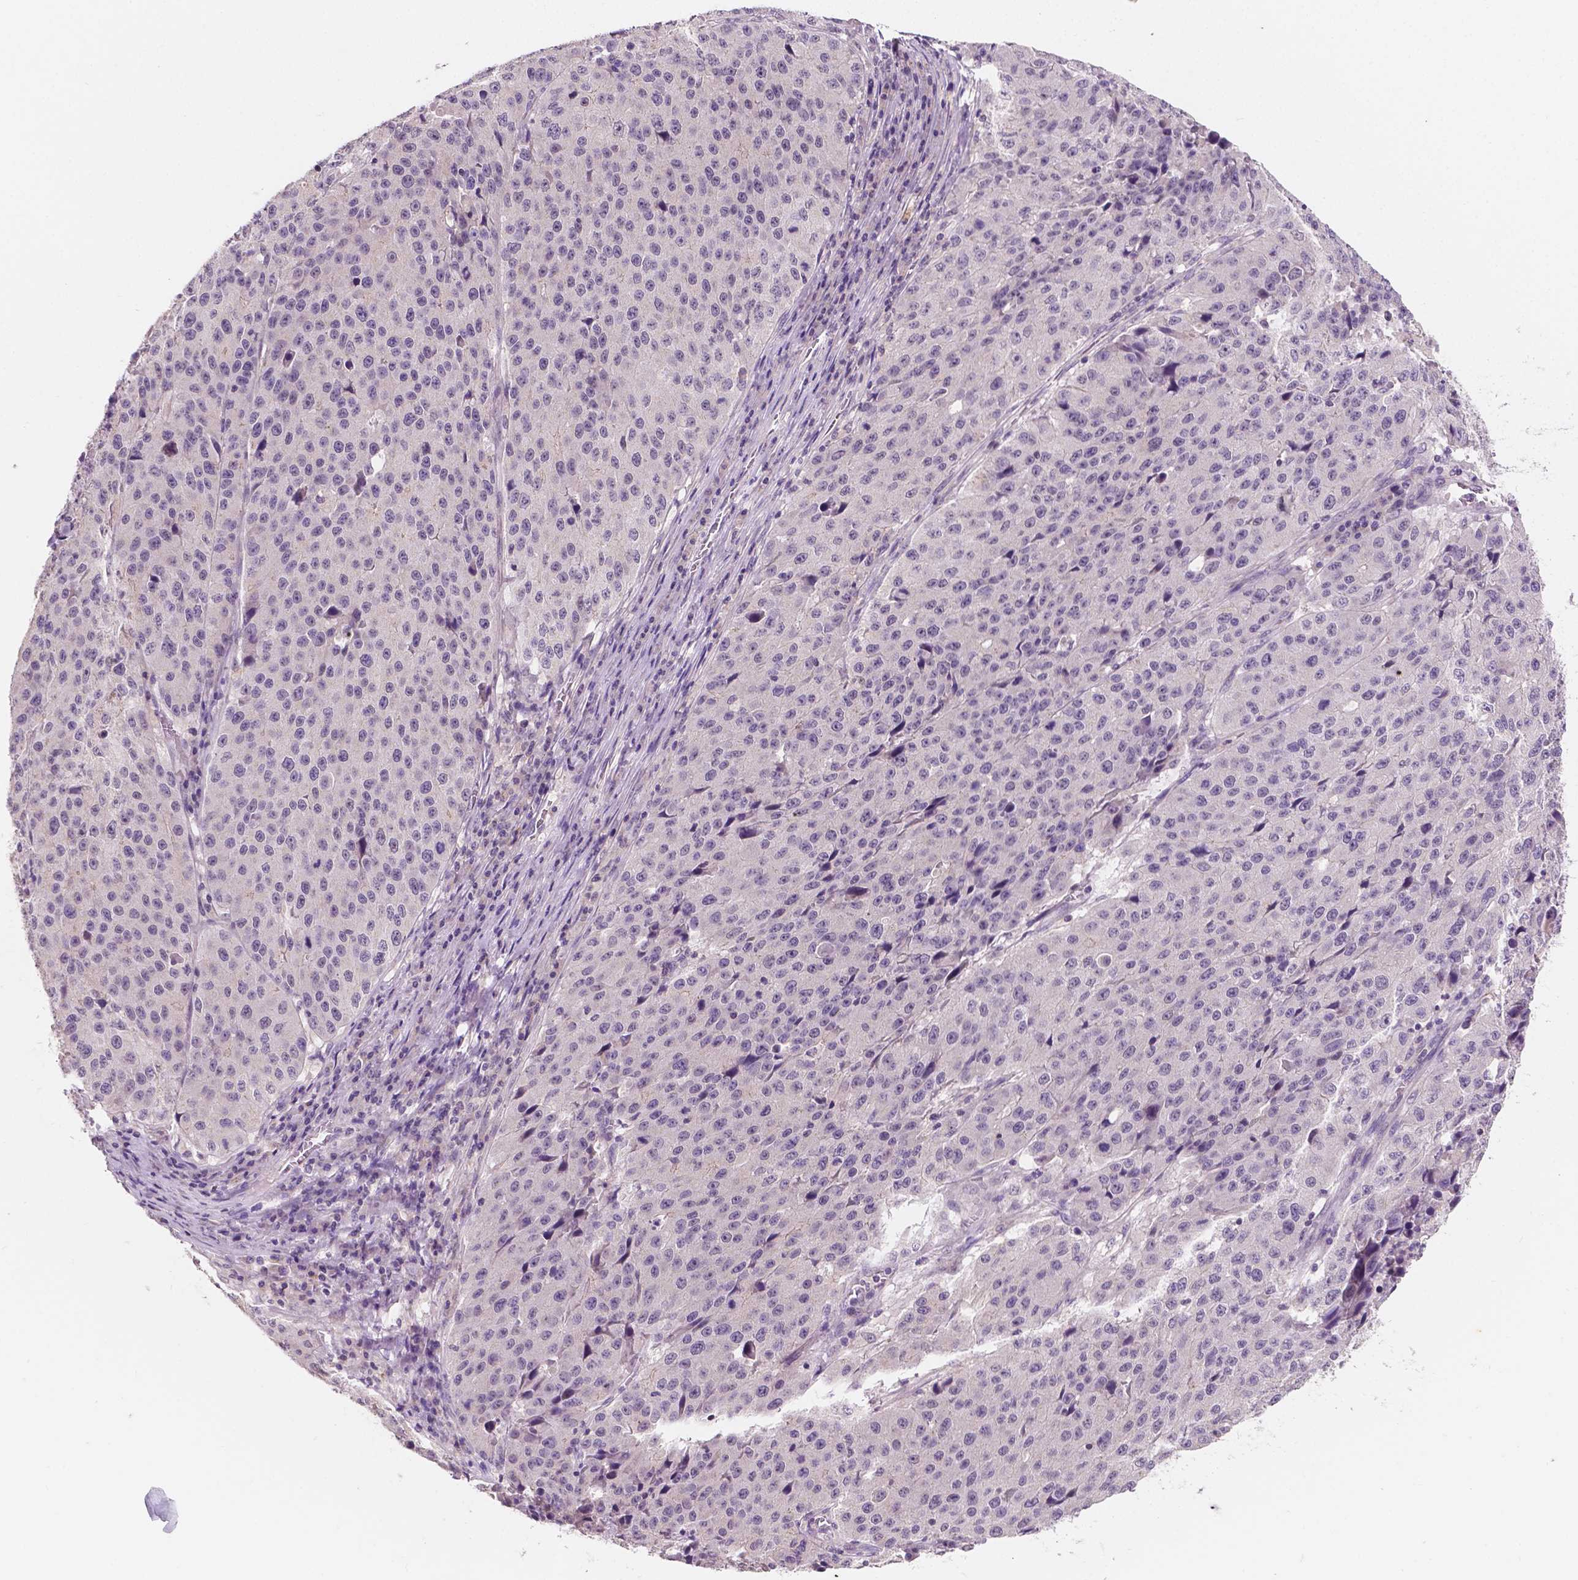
{"staining": {"intensity": "negative", "quantity": "none", "location": "none"}, "tissue": "stomach cancer", "cell_type": "Tumor cells", "image_type": "cancer", "snomed": [{"axis": "morphology", "description": "Adenocarcinoma, NOS"}, {"axis": "topography", "description": "Stomach"}], "caption": "The IHC micrograph has no significant staining in tumor cells of stomach cancer tissue. Nuclei are stained in blue.", "gene": "SIRT2", "patient": {"sex": "male", "age": 71}}